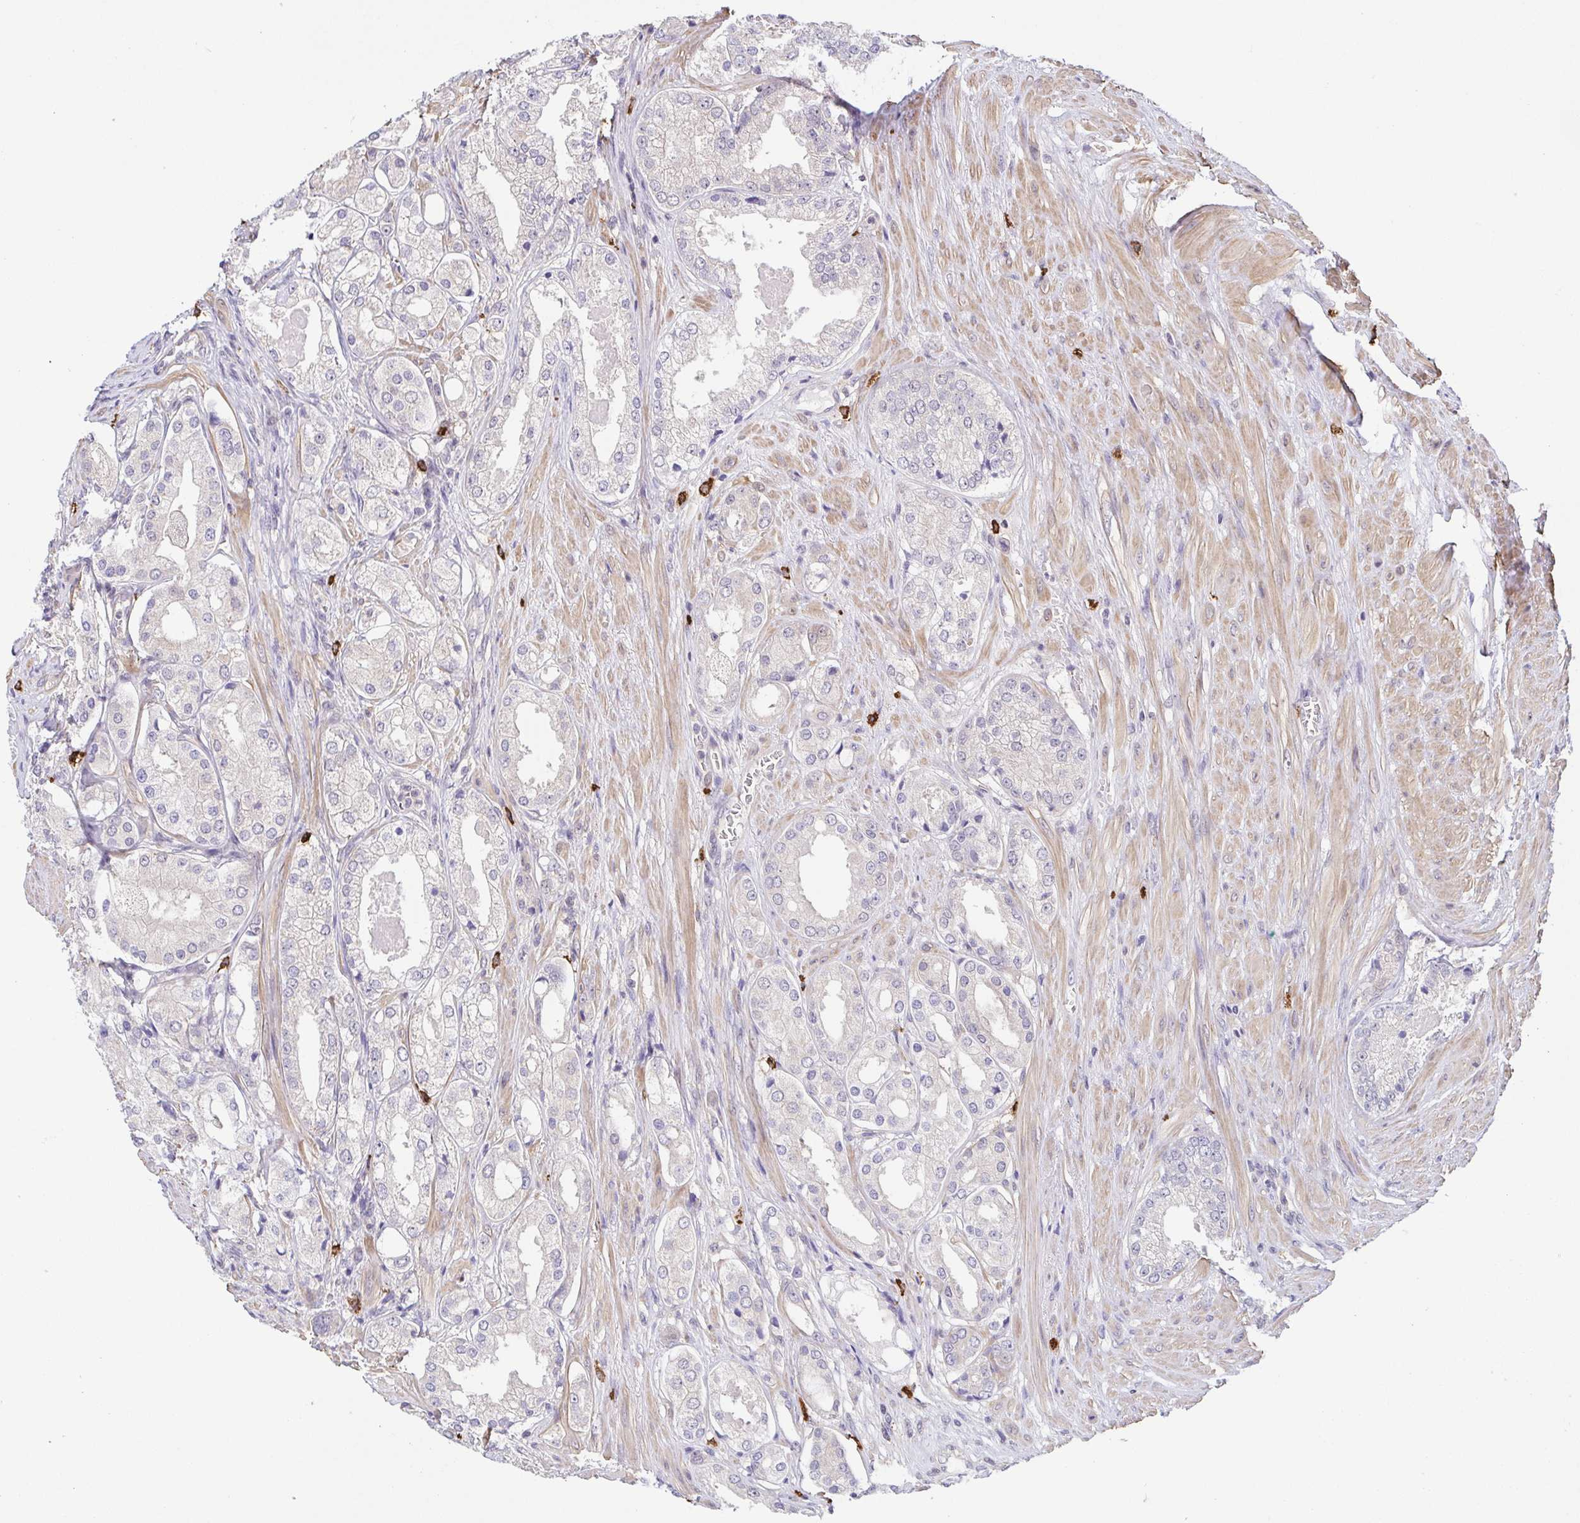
{"staining": {"intensity": "negative", "quantity": "none", "location": "none"}, "tissue": "prostate cancer", "cell_type": "Tumor cells", "image_type": "cancer", "snomed": [{"axis": "morphology", "description": "Adenocarcinoma, Low grade"}, {"axis": "topography", "description": "Prostate"}], "caption": "A micrograph of prostate adenocarcinoma (low-grade) stained for a protein shows no brown staining in tumor cells.", "gene": "PREPL", "patient": {"sex": "male", "age": 68}}